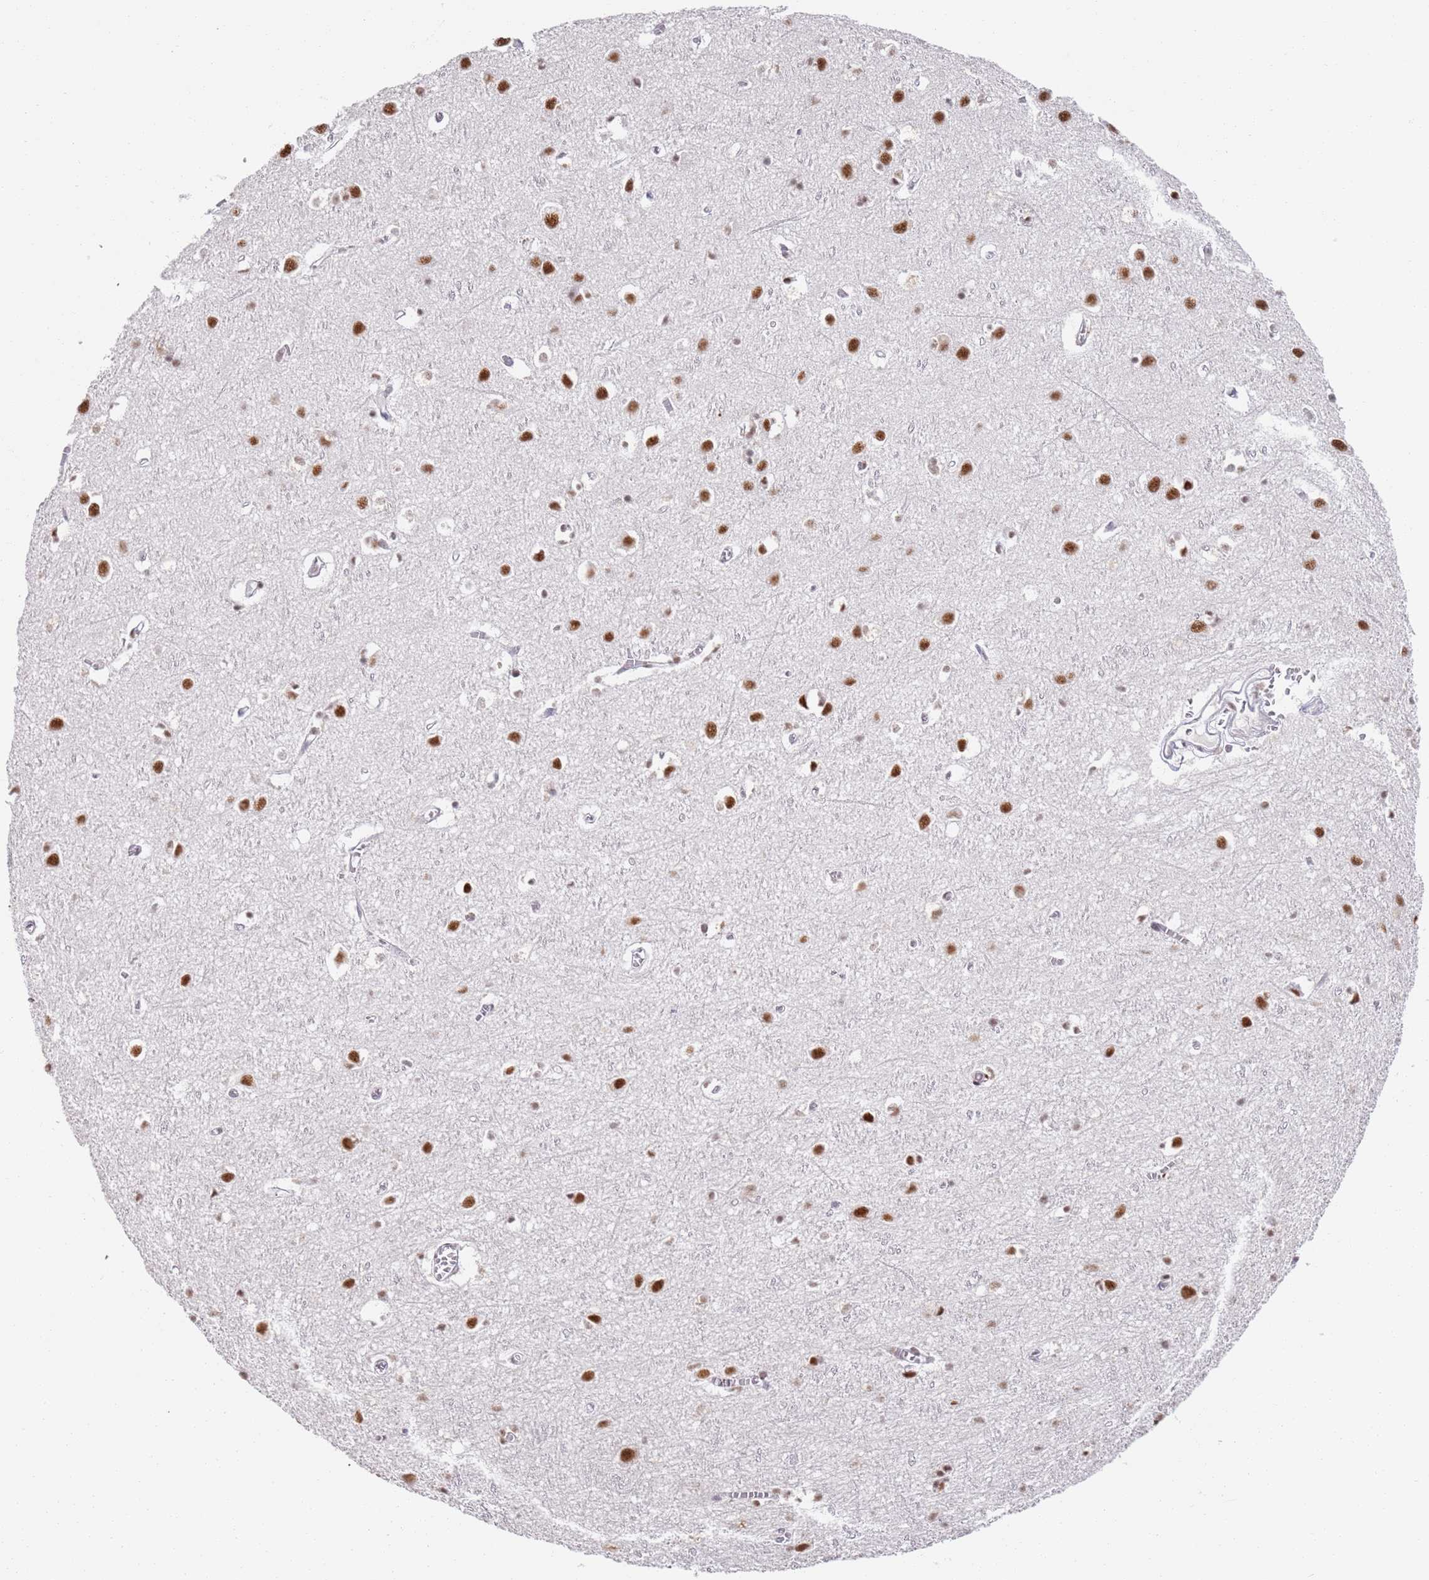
{"staining": {"intensity": "weak", "quantity": ">75%", "location": "nuclear"}, "tissue": "cerebral cortex", "cell_type": "Endothelial cells", "image_type": "normal", "snomed": [{"axis": "morphology", "description": "Normal tissue, NOS"}, {"axis": "topography", "description": "Cerebral cortex"}], "caption": "IHC (DAB (3,3'-diaminobenzidine)) staining of unremarkable cerebral cortex exhibits weak nuclear protein positivity in approximately >75% of endothelial cells. The protein is stained brown, and the nuclei are stained in blue (DAB (3,3'-diaminobenzidine) IHC with brightfield microscopy, high magnification).", "gene": "AKAP8L", "patient": {"sex": "female", "age": 64}}